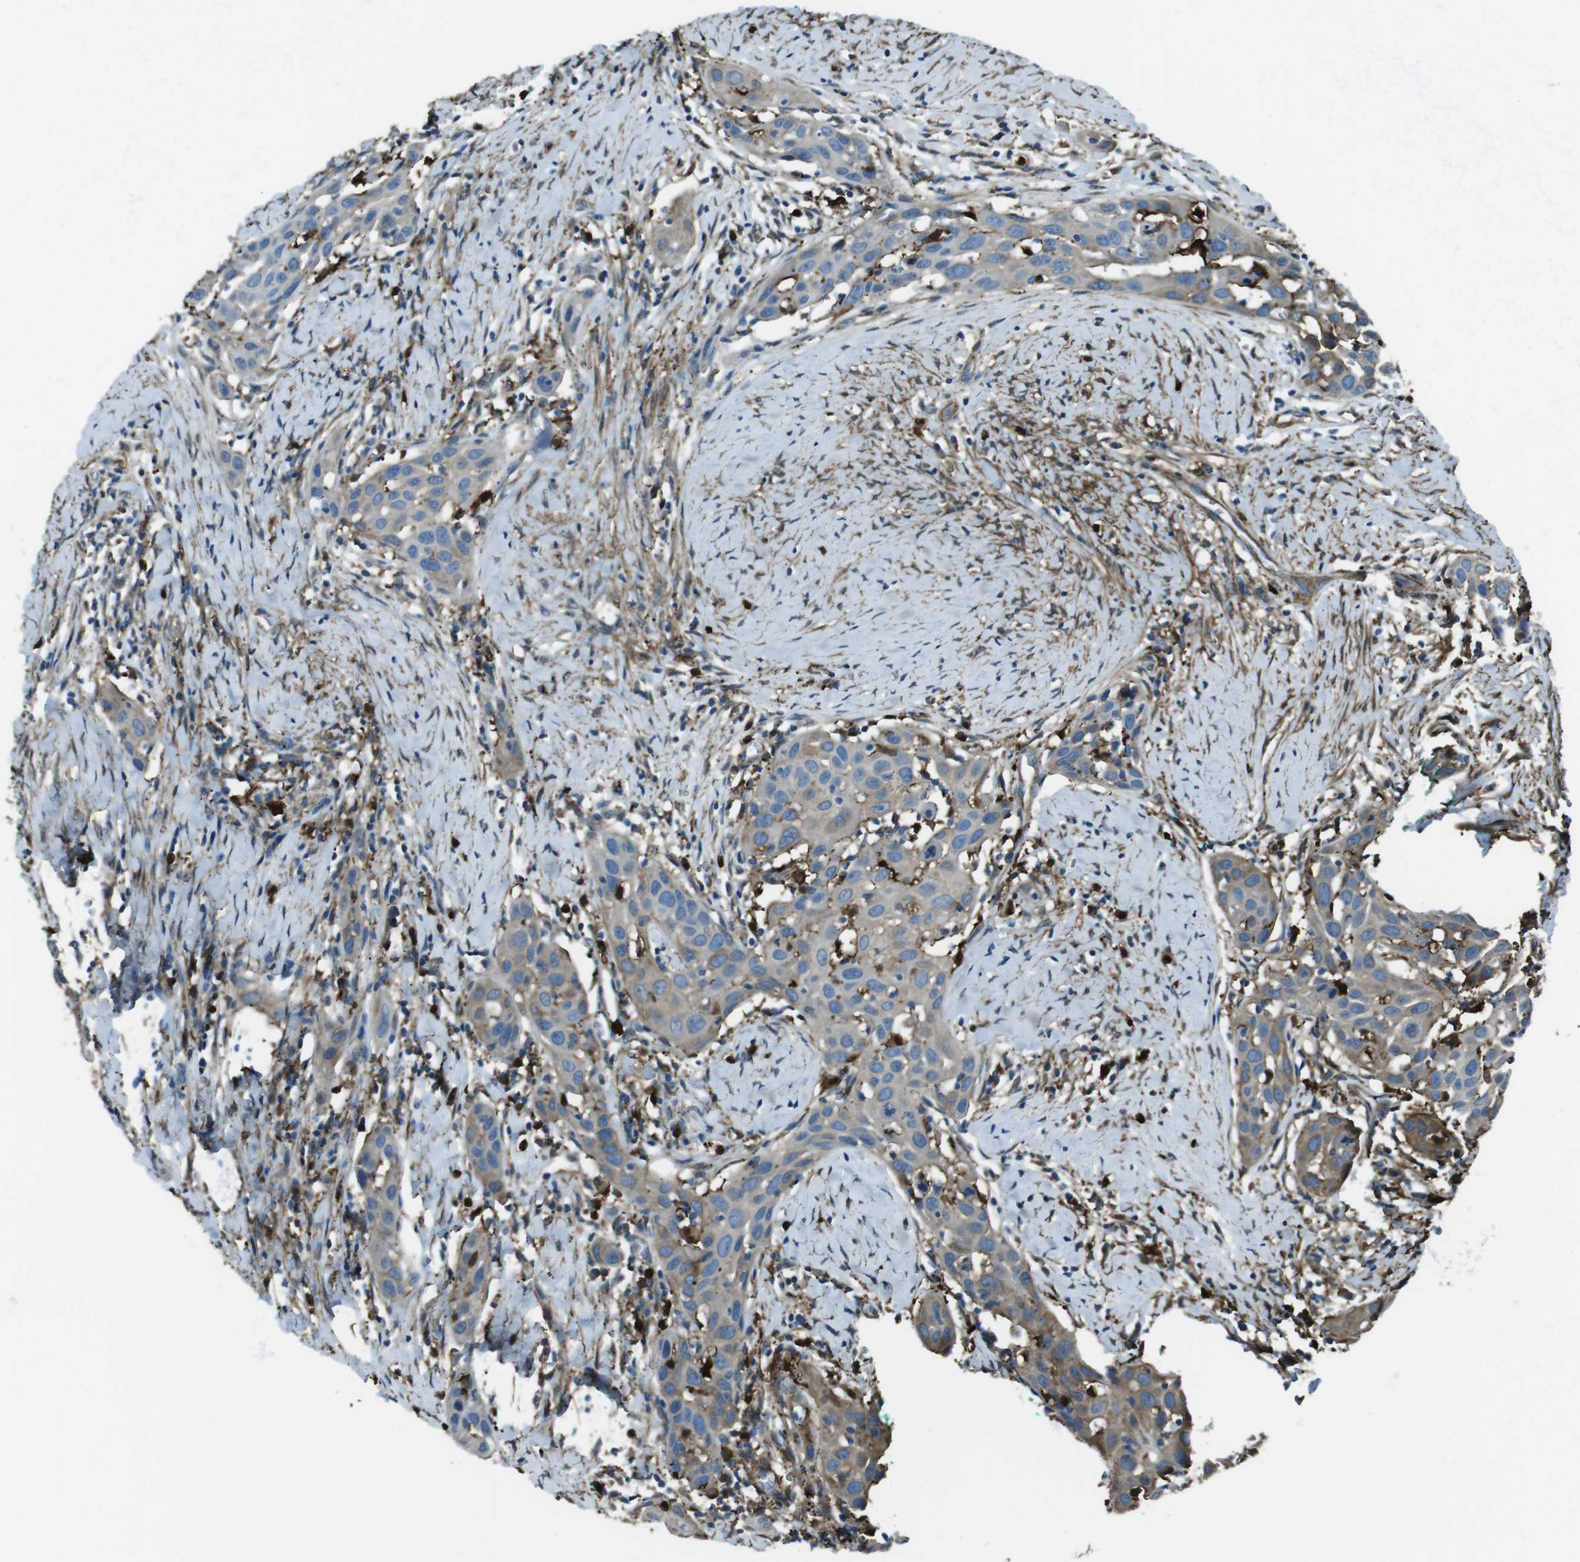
{"staining": {"intensity": "moderate", "quantity": ">75%", "location": "cytoplasmic/membranous"}, "tissue": "head and neck cancer", "cell_type": "Tumor cells", "image_type": "cancer", "snomed": [{"axis": "morphology", "description": "Squamous cell carcinoma, NOS"}, {"axis": "topography", "description": "Oral tissue"}, {"axis": "topography", "description": "Head-Neck"}], "caption": "The photomicrograph demonstrates immunohistochemical staining of head and neck cancer. There is moderate cytoplasmic/membranous expression is identified in about >75% of tumor cells.", "gene": "SFT2D1", "patient": {"sex": "female", "age": 50}}